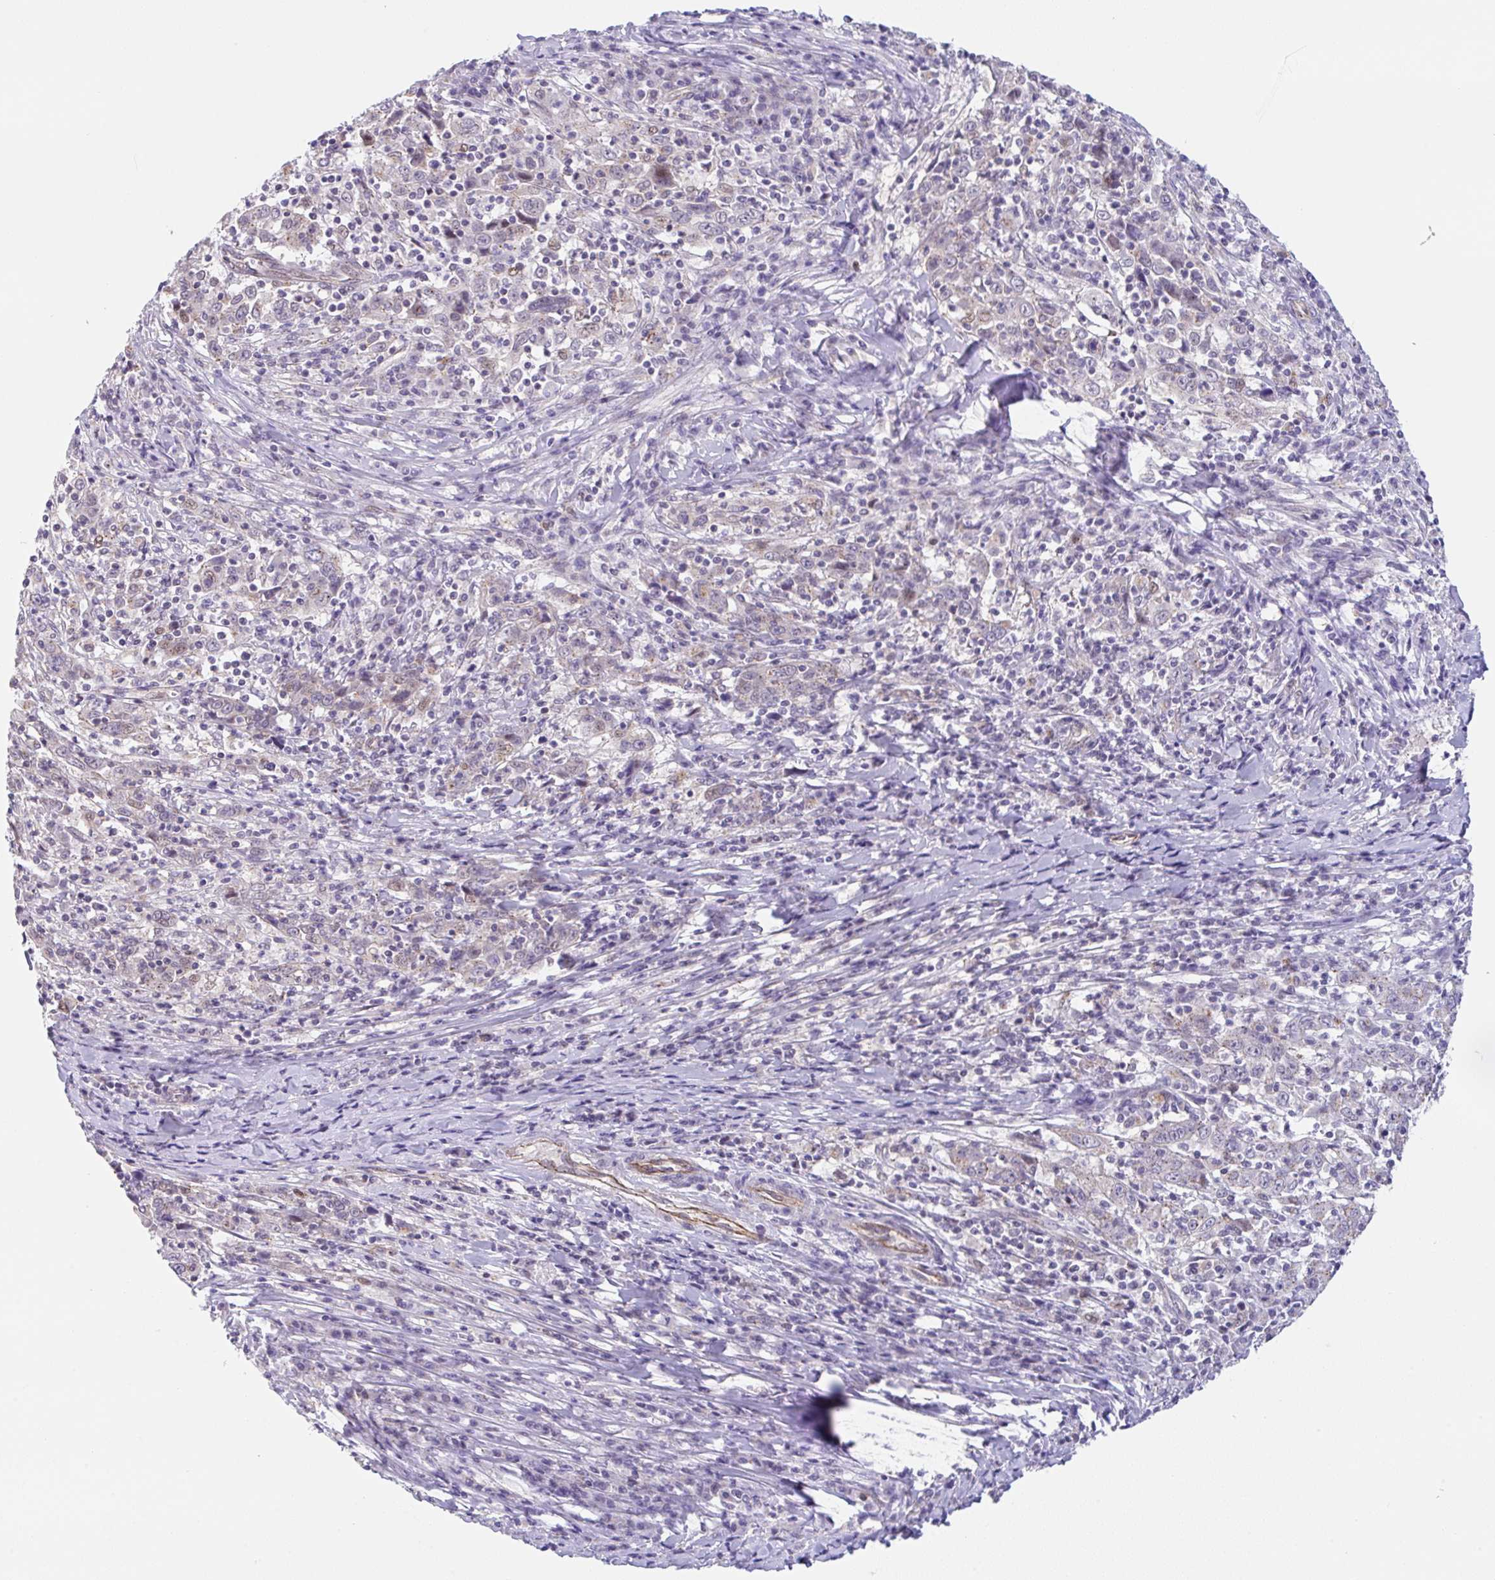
{"staining": {"intensity": "negative", "quantity": "none", "location": "none"}, "tissue": "cervical cancer", "cell_type": "Tumor cells", "image_type": "cancer", "snomed": [{"axis": "morphology", "description": "Squamous cell carcinoma, NOS"}, {"axis": "topography", "description": "Cervix"}], "caption": "A histopathology image of cervical squamous cell carcinoma stained for a protein shows no brown staining in tumor cells.", "gene": "CGNL1", "patient": {"sex": "female", "age": 46}}